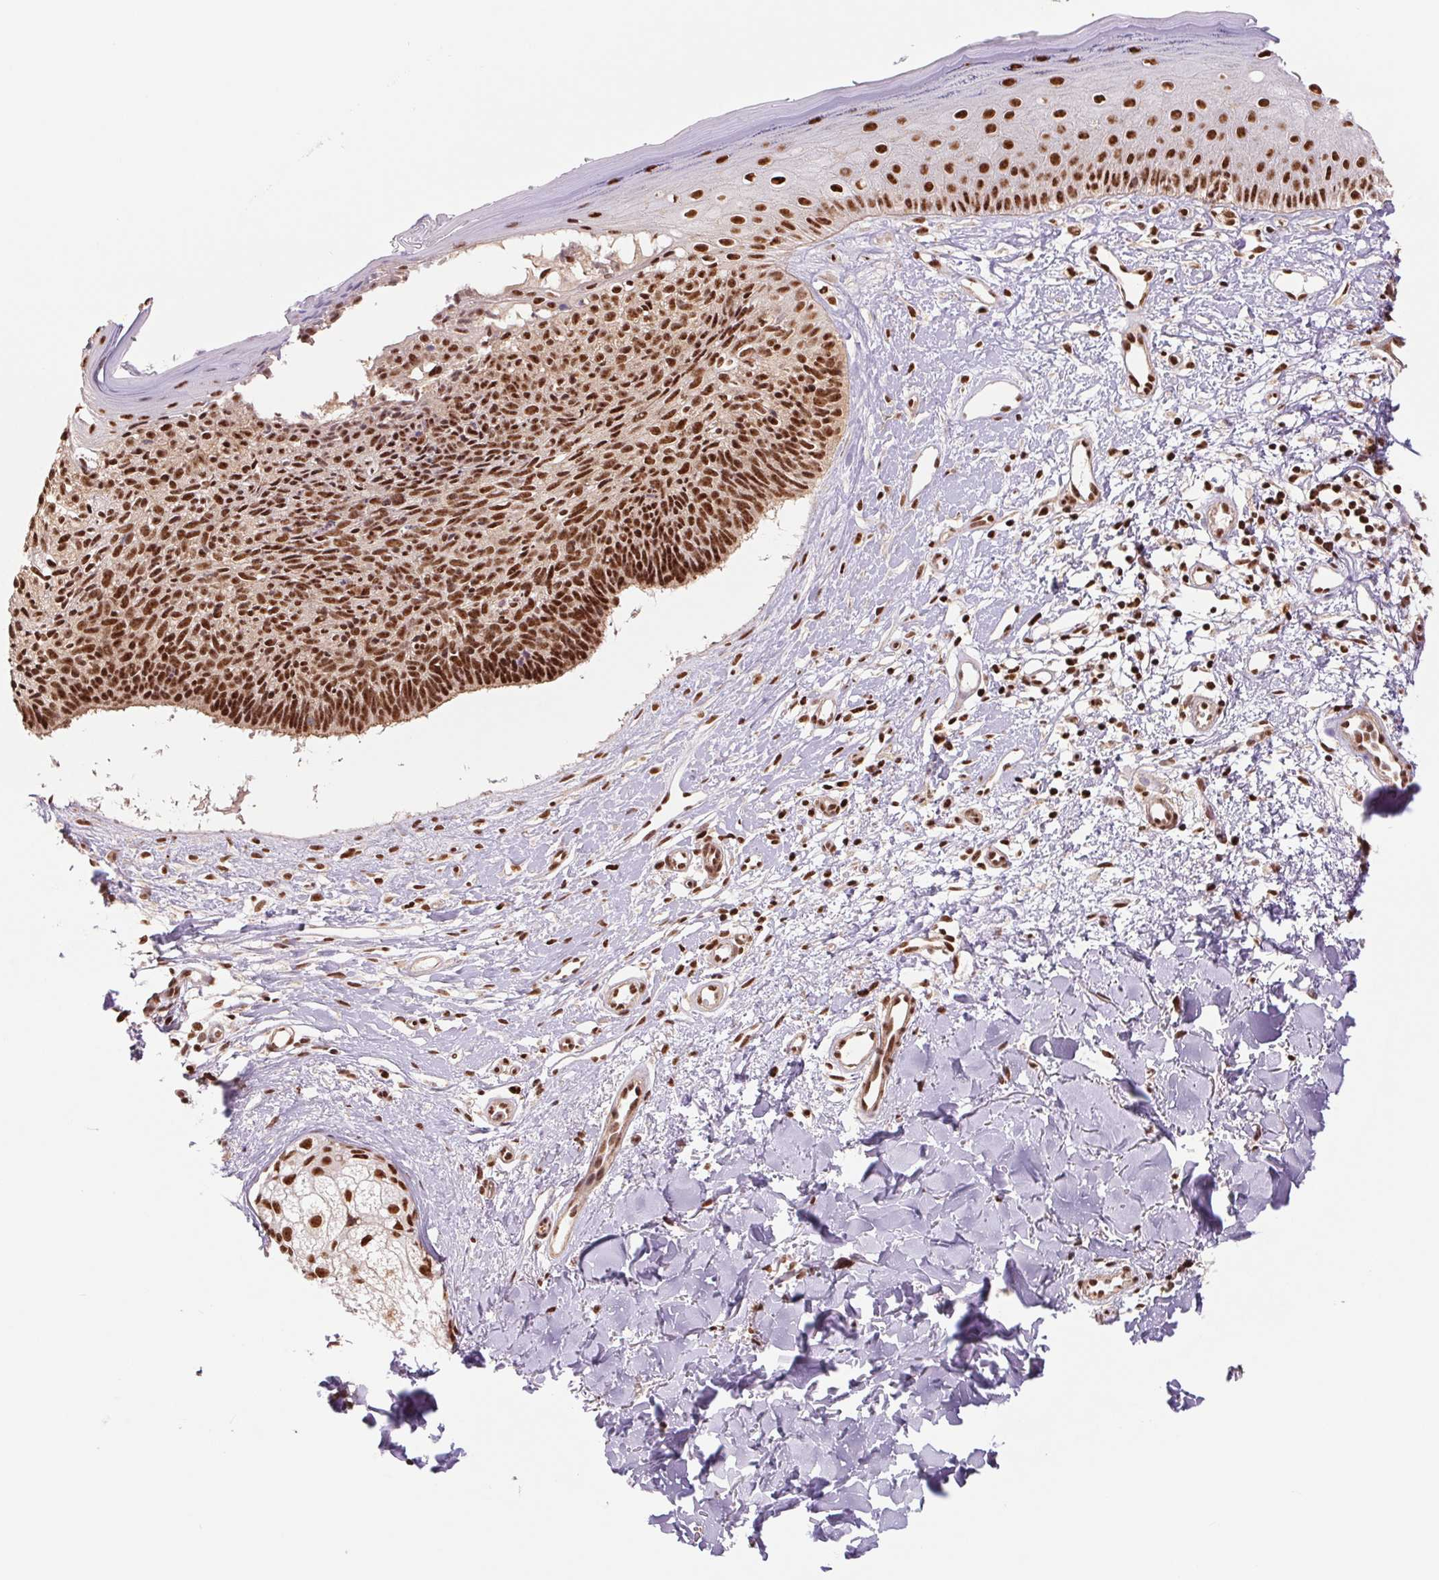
{"staining": {"intensity": "strong", "quantity": ">75%", "location": "nuclear"}, "tissue": "skin cancer", "cell_type": "Tumor cells", "image_type": "cancer", "snomed": [{"axis": "morphology", "description": "Basal cell carcinoma"}, {"axis": "topography", "description": "Skin"}], "caption": "This image displays basal cell carcinoma (skin) stained with immunohistochemistry (IHC) to label a protein in brown. The nuclear of tumor cells show strong positivity for the protein. Nuclei are counter-stained blue.", "gene": "CWC25", "patient": {"sex": "male", "age": 51}}